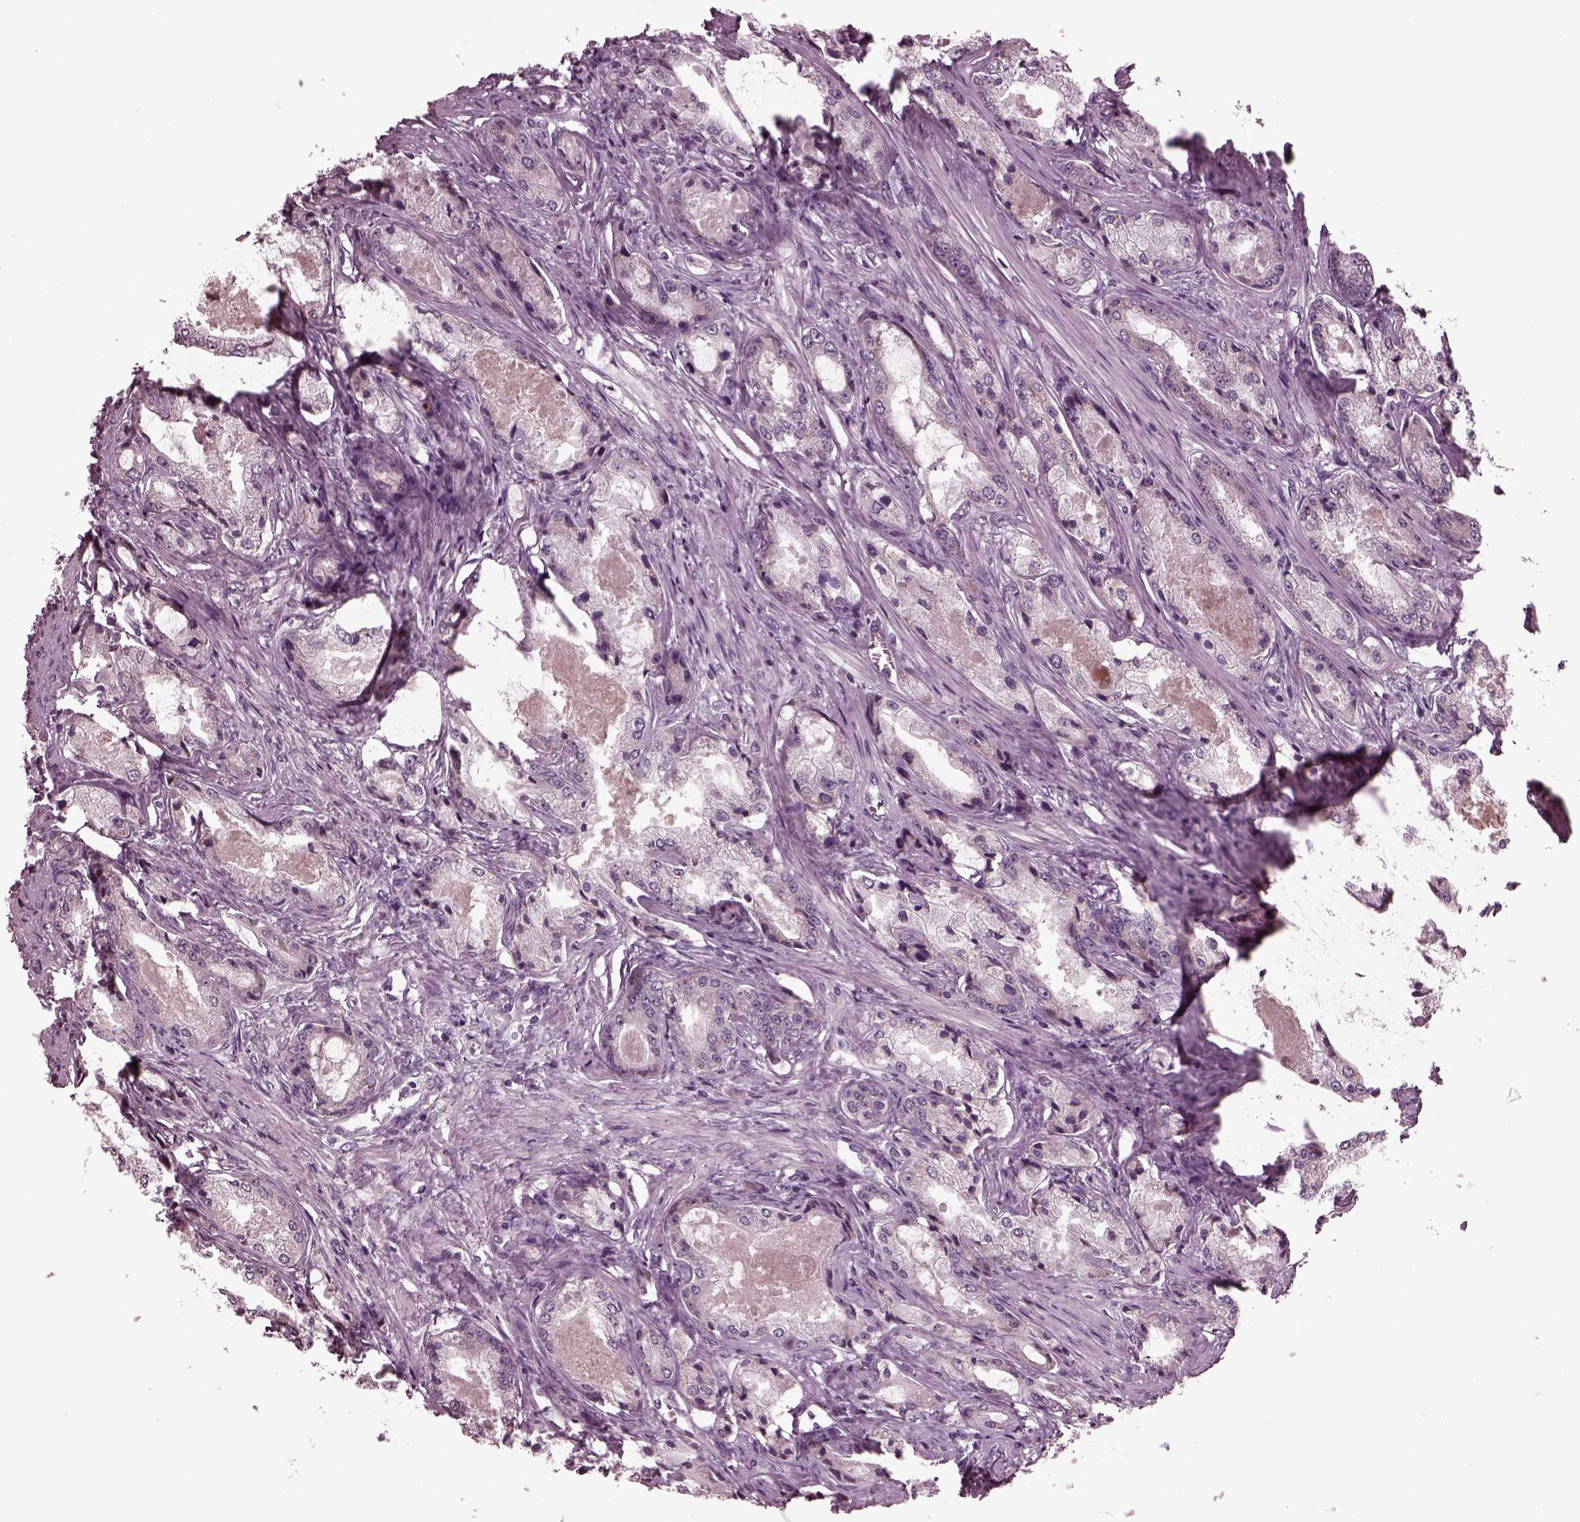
{"staining": {"intensity": "weak", "quantity": "<25%", "location": "cytoplasmic/membranous"}, "tissue": "prostate cancer", "cell_type": "Tumor cells", "image_type": "cancer", "snomed": [{"axis": "morphology", "description": "Adenocarcinoma, Low grade"}, {"axis": "topography", "description": "Prostate"}], "caption": "Human low-grade adenocarcinoma (prostate) stained for a protein using IHC displays no expression in tumor cells.", "gene": "AP4M1", "patient": {"sex": "male", "age": 68}}